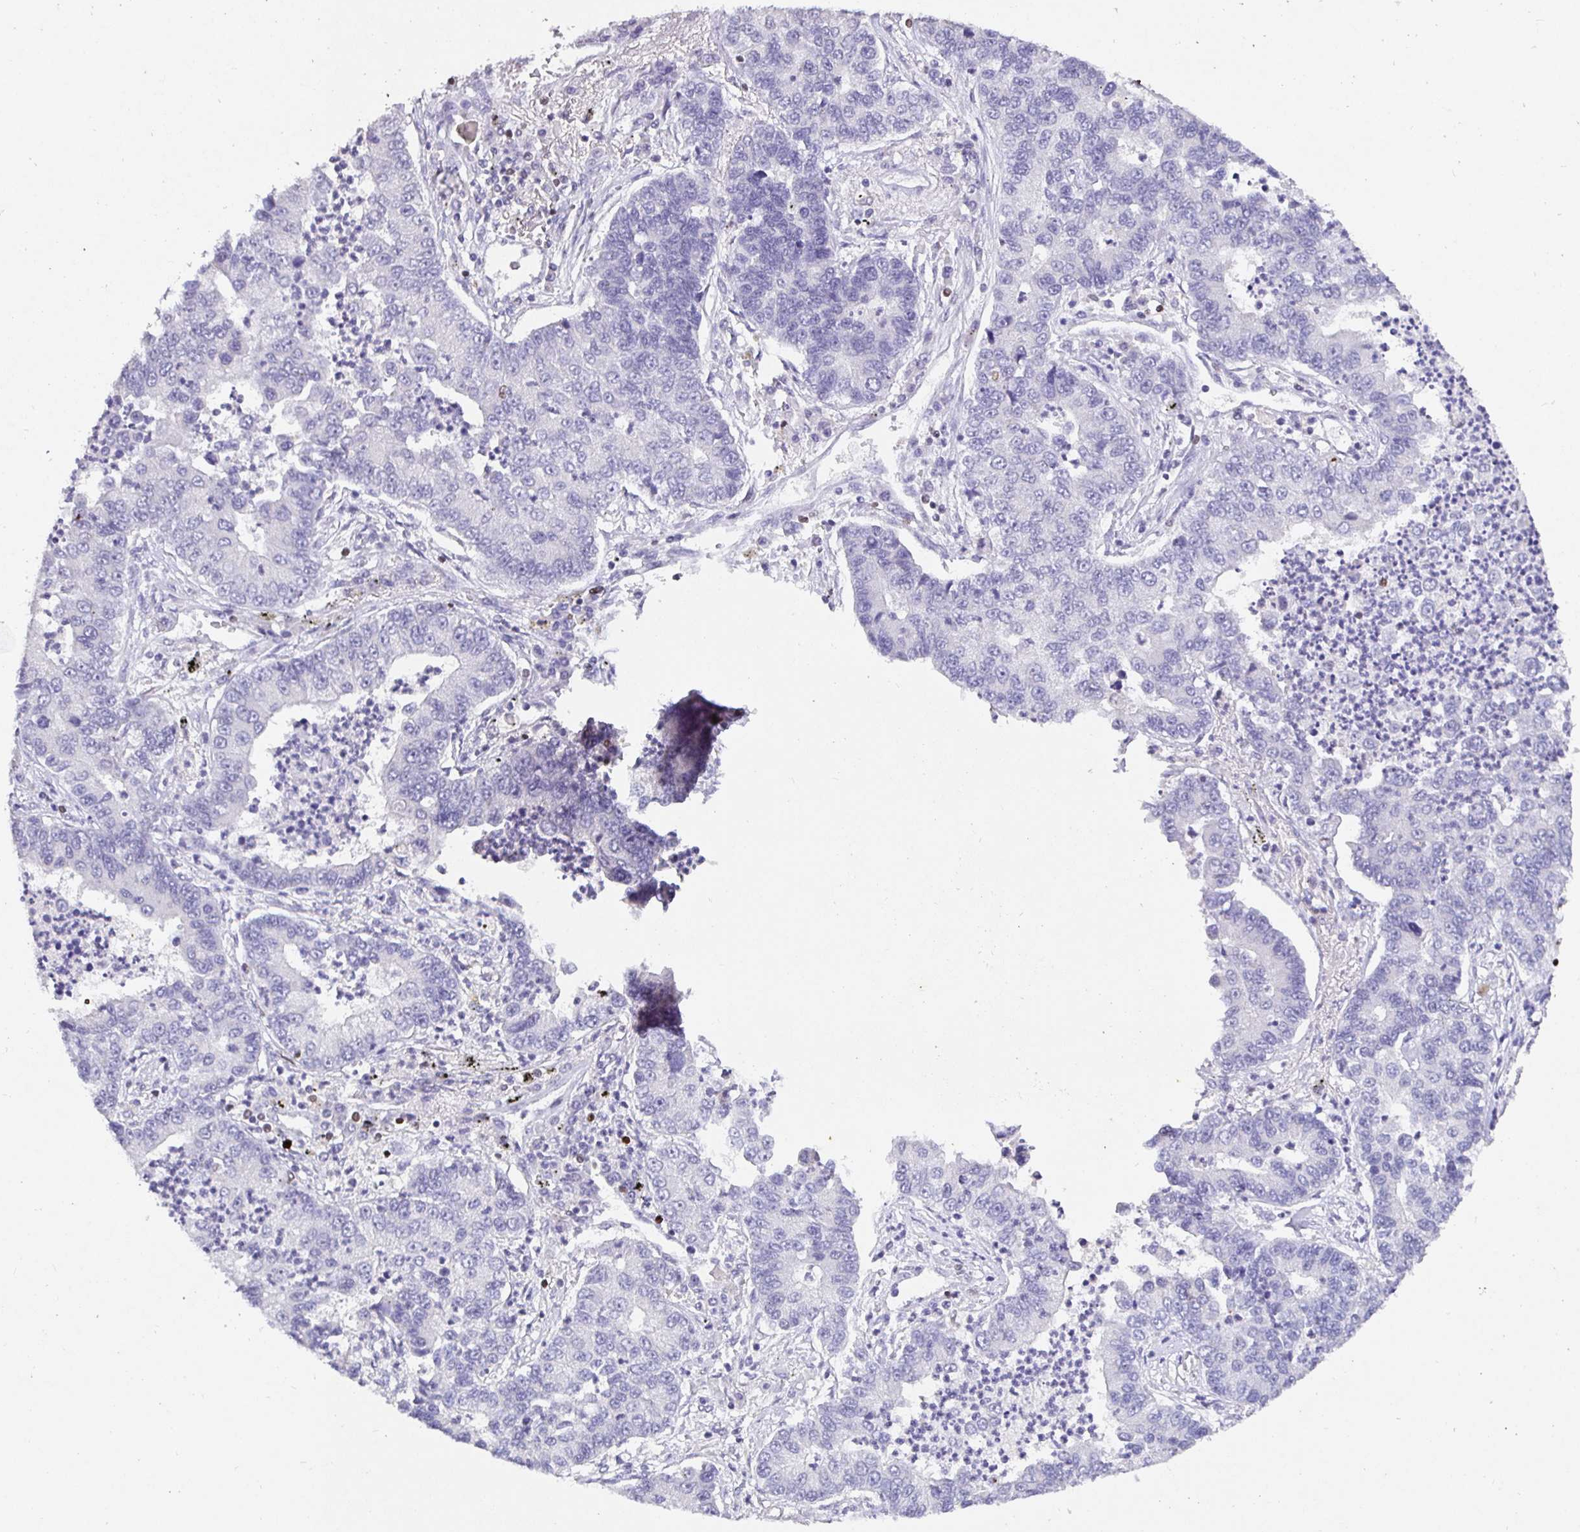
{"staining": {"intensity": "negative", "quantity": "none", "location": "none"}, "tissue": "lung cancer", "cell_type": "Tumor cells", "image_type": "cancer", "snomed": [{"axis": "morphology", "description": "Adenocarcinoma, NOS"}, {"axis": "topography", "description": "Lung"}], "caption": "DAB immunohistochemical staining of lung cancer reveals no significant staining in tumor cells. The staining was performed using DAB to visualize the protein expression in brown, while the nuclei were stained in blue with hematoxylin (Magnification: 20x).", "gene": "SATB1", "patient": {"sex": "female", "age": 57}}